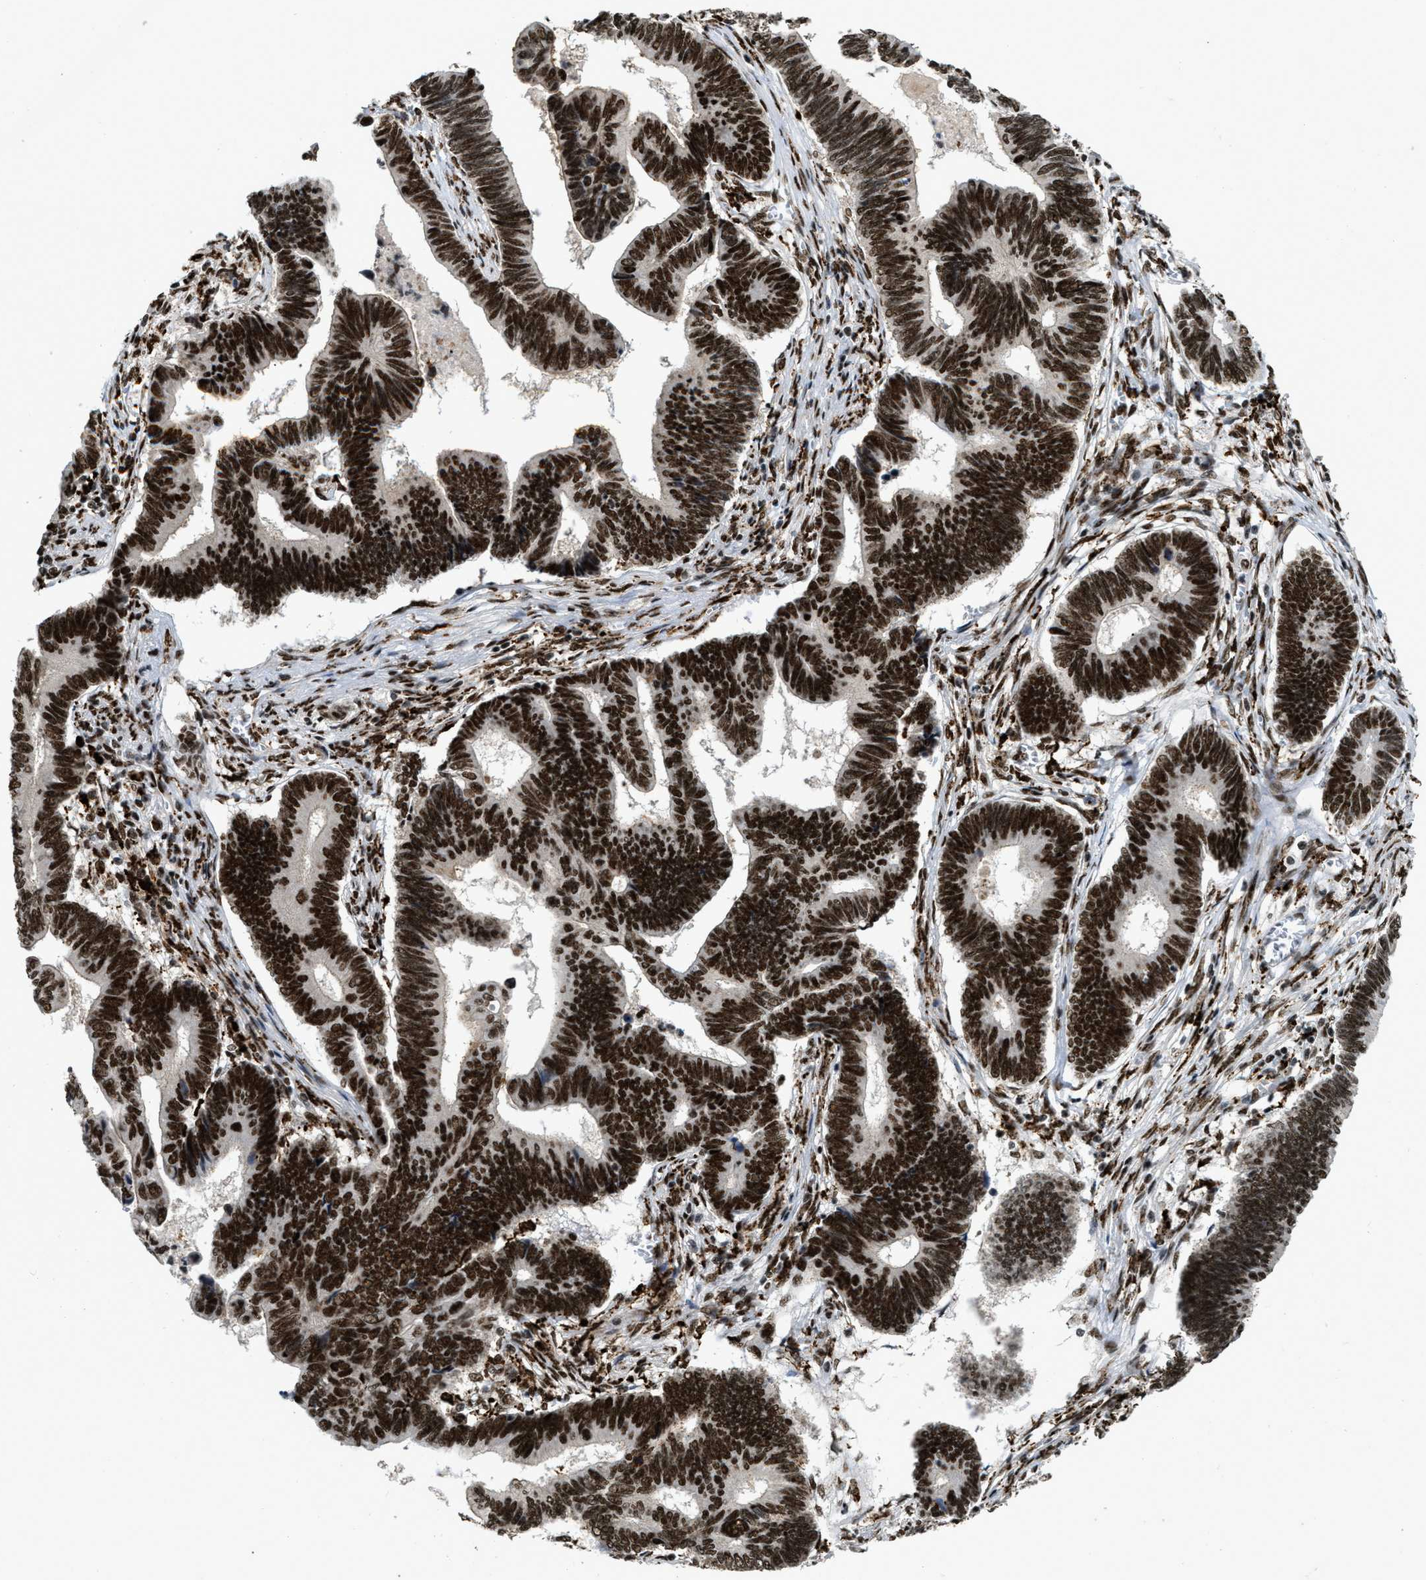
{"staining": {"intensity": "strong", "quantity": ">75%", "location": "nuclear"}, "tissue": "pancreatic cancer", "cell_type": "Tumor cells", "image_type": "cancer", "snomed": [{"axis": "morphology", "description": "Adenocarcinoma, NOS"}, {"axis": "topography", "description": "Pancreas"}], "caption": "Immunohistochemistry (IHC) image of human adenocarcinoma (pancreatic) stained for a protein (brown), which reveals high levels of strong nuclear expression in approximately >75% of tumor cells.", "gene": "NUMA1", "patient": {"sex": "female", "age": 70}}